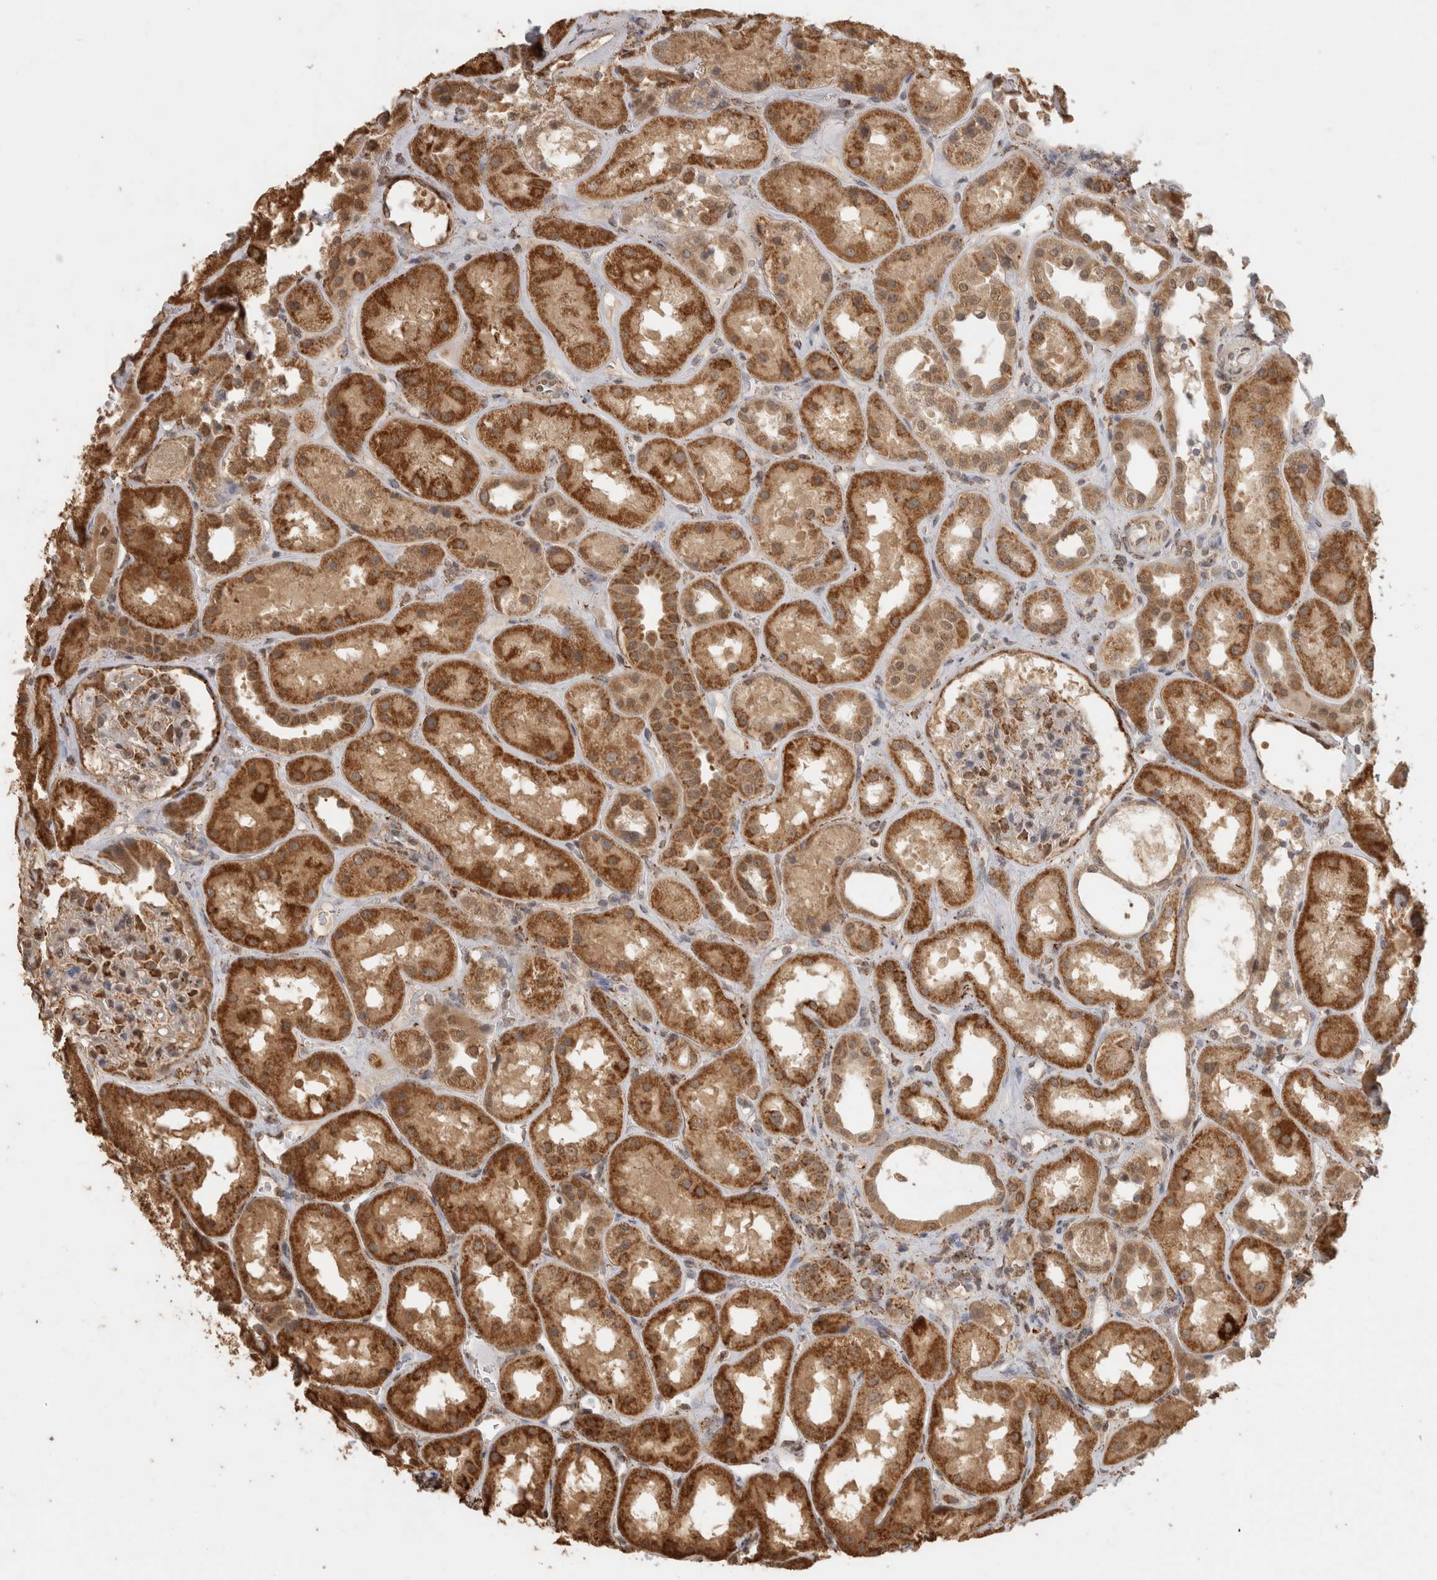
{"staining": {"intensity": "moderate", "quantity": "25%-75%", "location": "cytoplasmic/membranous"}, "tissue": "kidney", "cell_type": "Cells in glomeruli", "image_type": "normal", "snomed": [{"axis": "morphology", "description": "Normal tissue, NOS"}, {"axis": "topography", "description": "Kidney"}], "caption": "A photomicrograph of kidney stained for a protein reveals moderate cytoplasmic/membranous brown staining in cells in glomeruli.", "gene": "BNIP3L", "patient": {"sex": "male", "age": 70}}